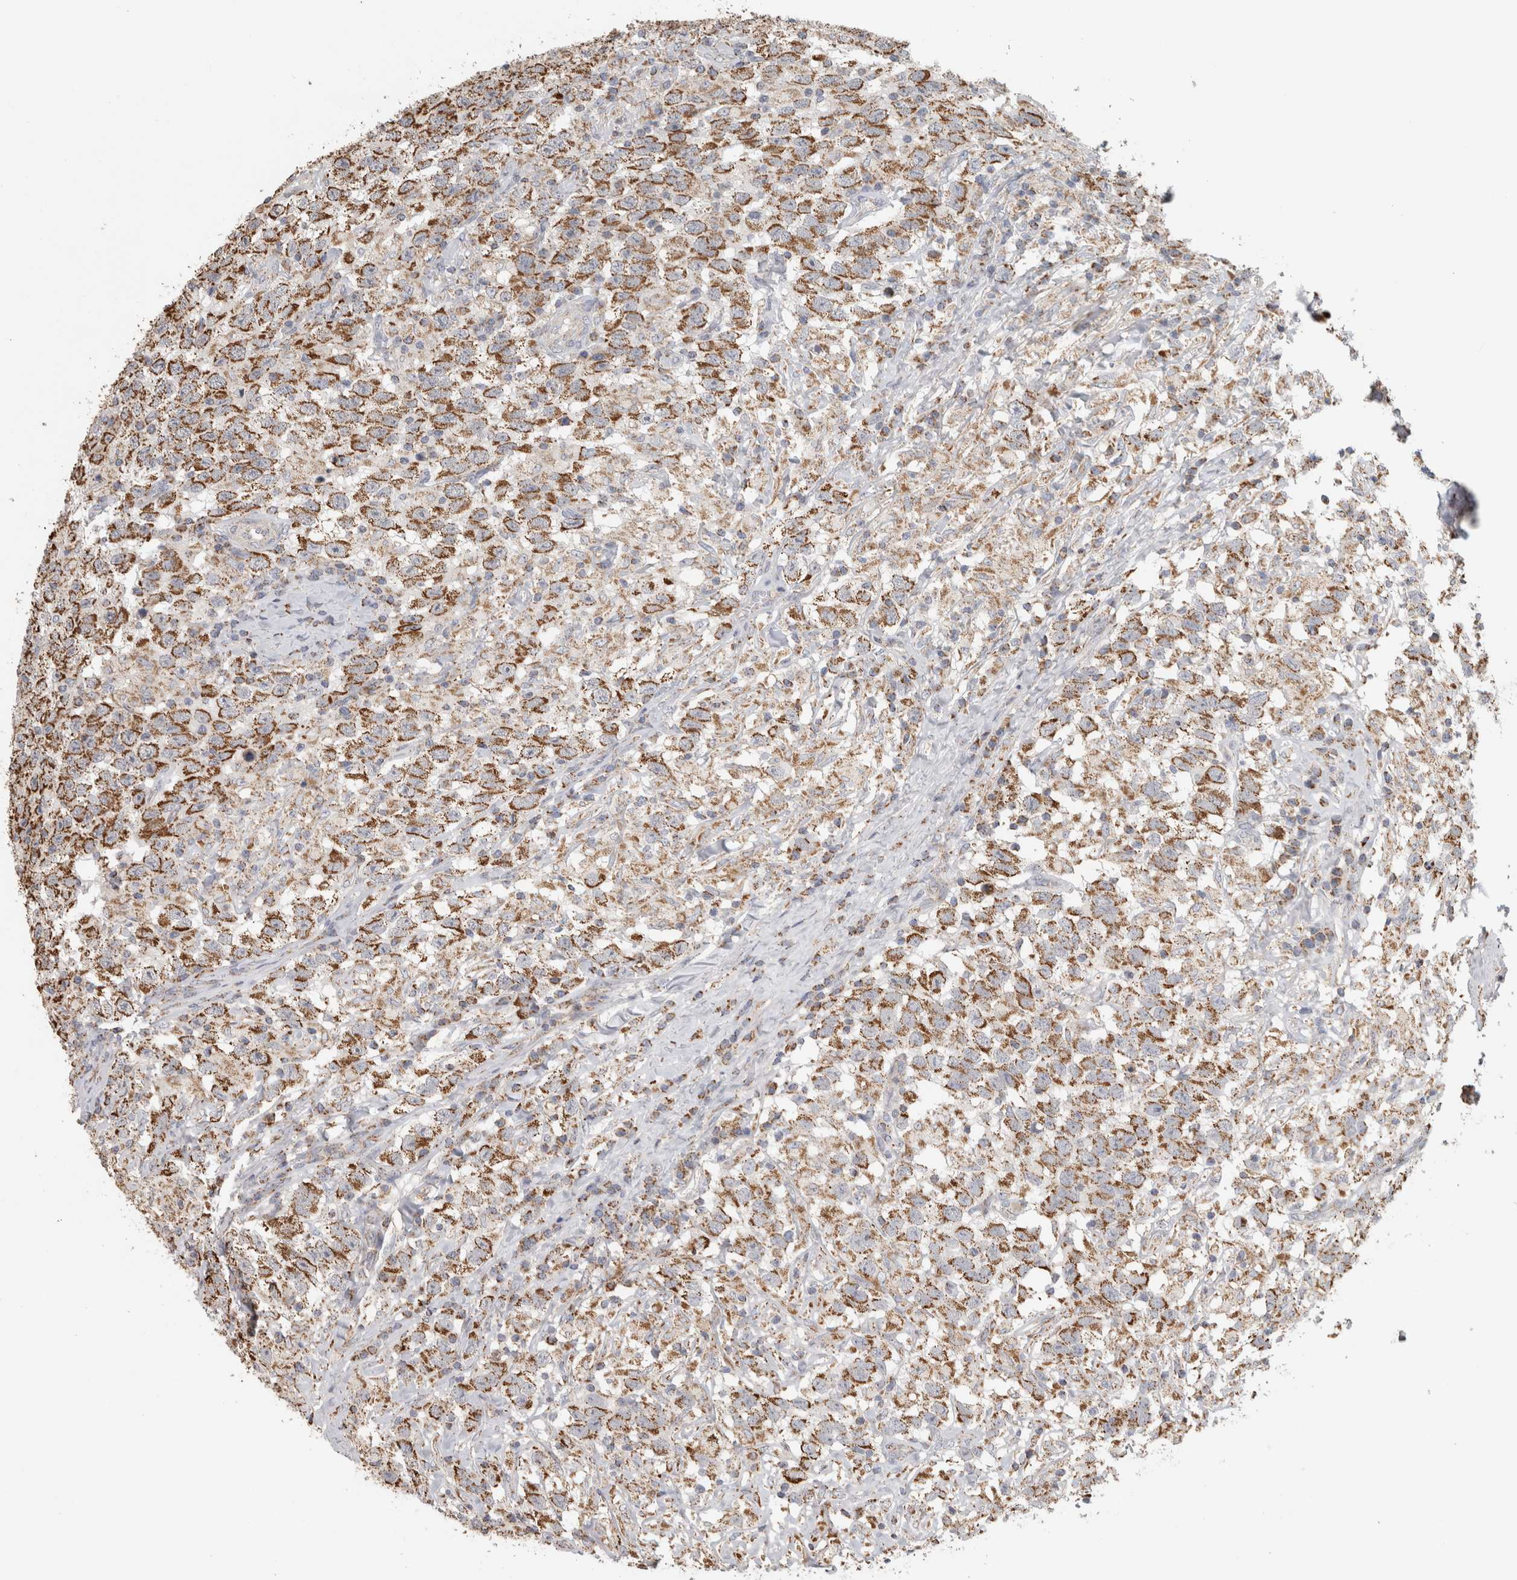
{"staining": {"intensity": "moderate", "quantity": ">75%", "location": "cytoplasmic/membranous"}, "tissue": "testis cancer", "cell_type": "Tumor cells", "image_type": "cancer", "snomed": [{"axis": "morphology", "description": "Seminoma, NOS"}, {"axis": "topography", "description": "Testis"}], "caption": "There is medium levels of moderate cytoplasmic/membranous positivity in tumor cells of testis cancer (seminoma), as demonstrated by immunohistochemical staining (brown color).", "gene": "ST8SIA1", "patient": {"sex": "male", "age": 41}}